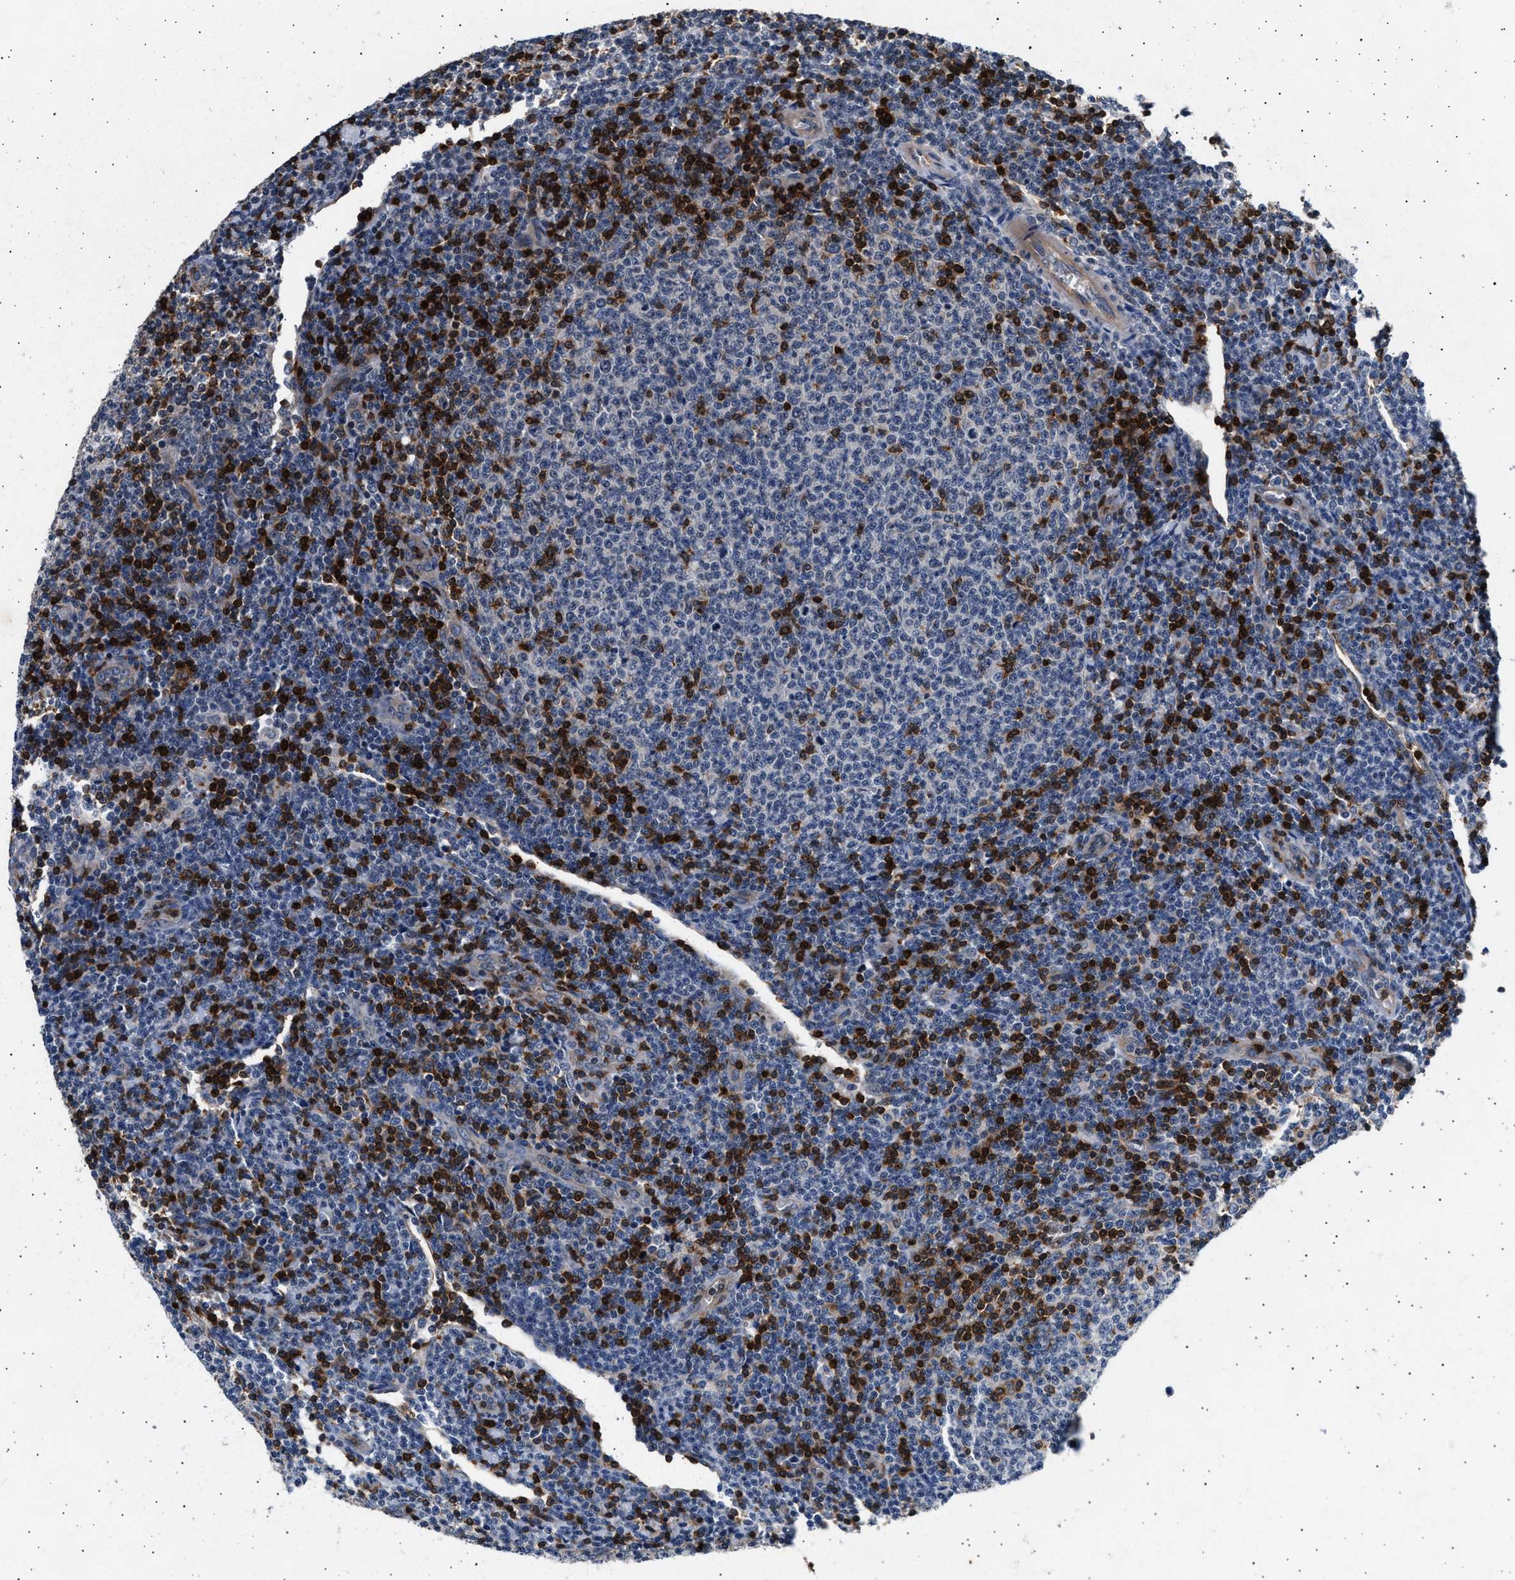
{"staining": {"intensity": "negative", "quantity": "none", "location": "none"}, "tissue": "lymphoma", "cell_type": "Tumor cells", "image_type": "cancer", "snomed": [{"axis": "morphology", "description": "Malignant lymphoma, non-Hodgkin's type, Low grade"}, {"axis": "topography", "description": "Lymph node"}], "caption": "DAB (3,3'-diaminobenzidine) immunohistochemical staining of human lymphoma shows no significant expression in tumor cells.", "gene": "GRAP2", "patient": {"sex": "male", "age": 66}}